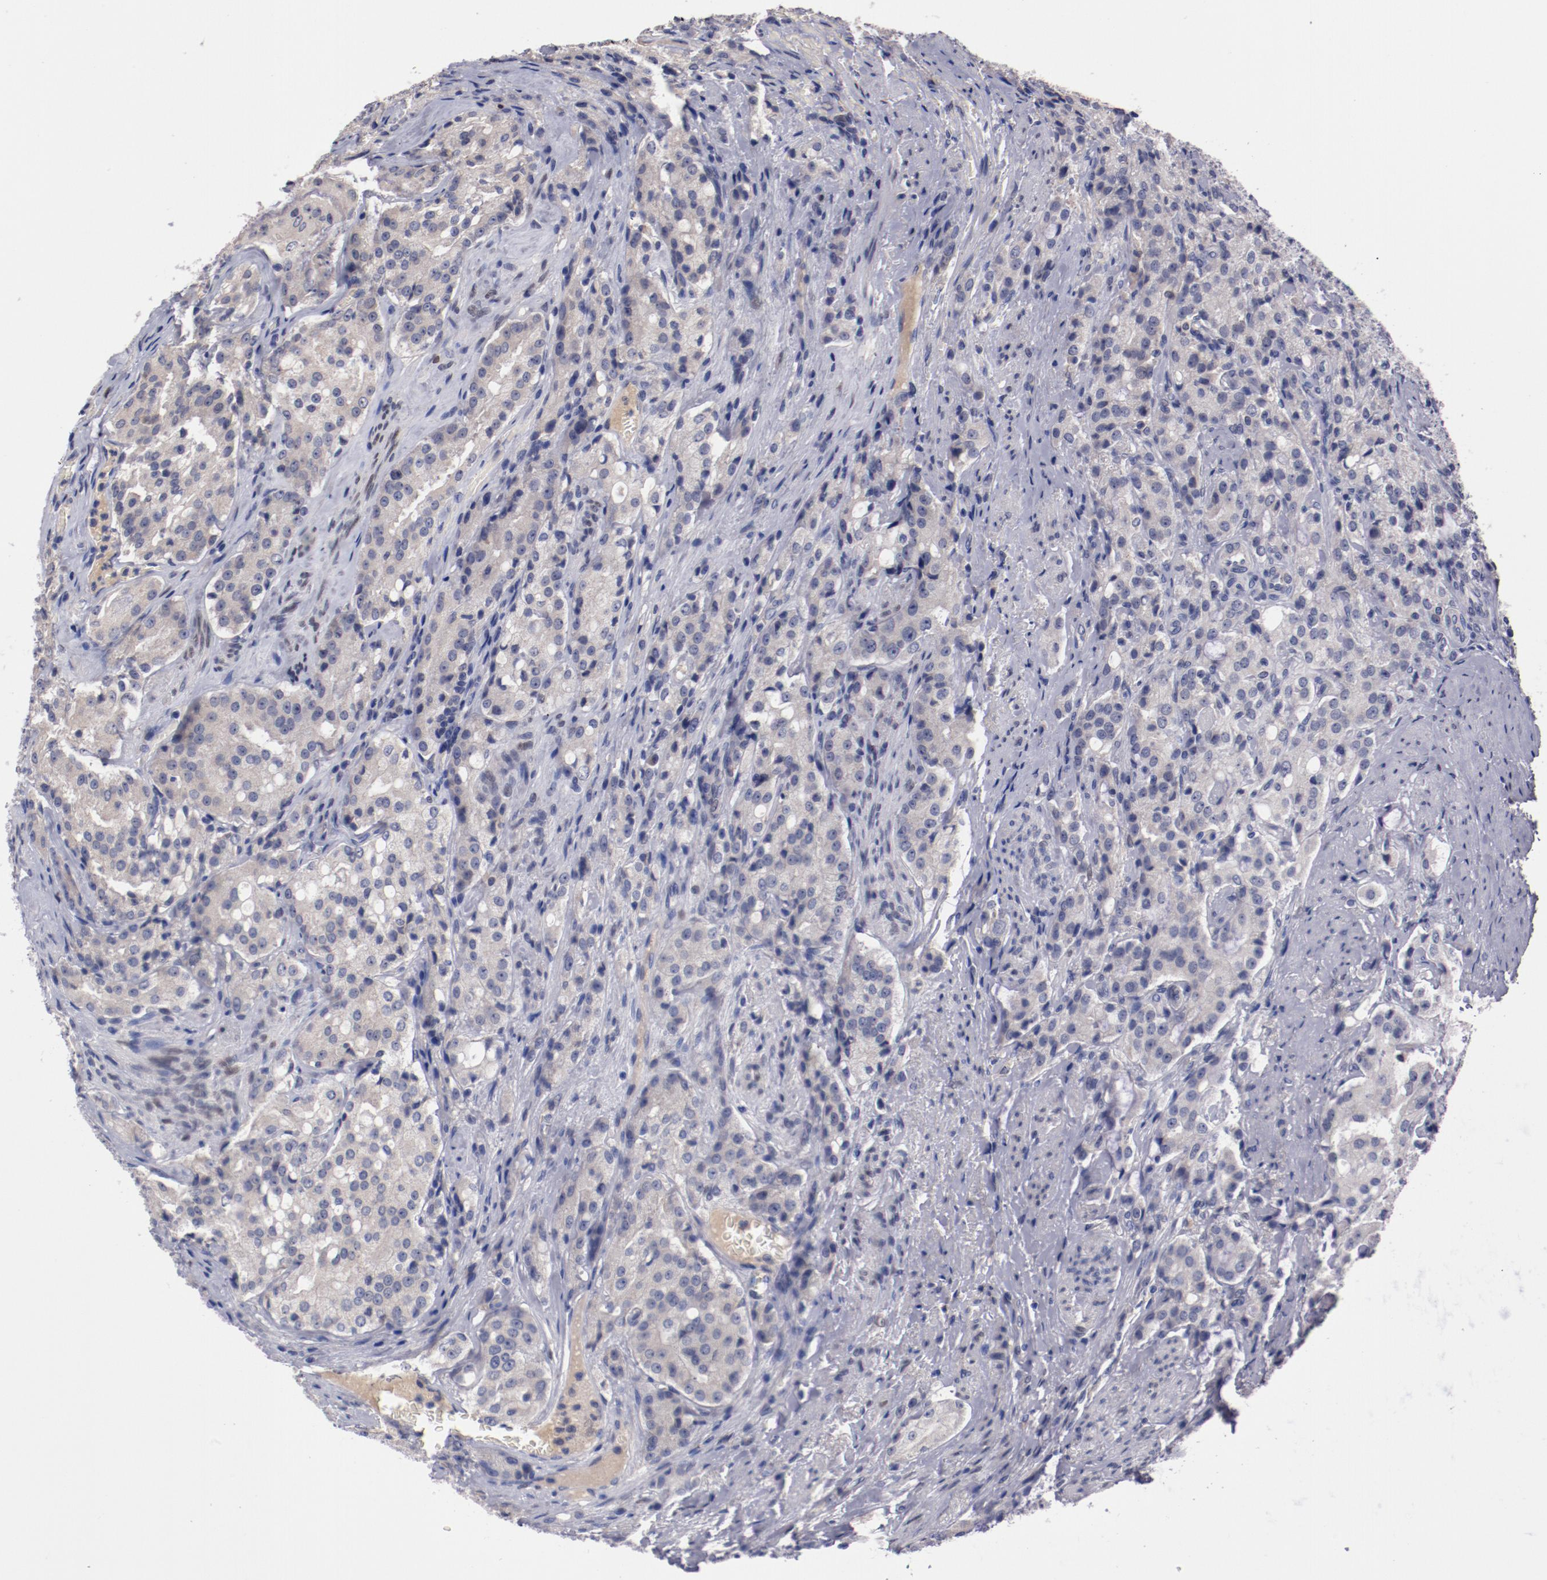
{"staining": {"intensity": "weak", "quantity": "25%-75%", "location": "cytoplasmic/membranous"}, "tissue": "prostate cancer", "cell_type": "Tumor cells", "image_type": "cancer", "snomed": [{"axis": "morphology", "description": "Adenocarcinoma, Medium grade"}, {"axis": "topography", "description": "Prostate"}], "caption": "Immunohistochemical staining of prostate cancer (medium-grade adenocarcinoma) demonstrates weak cytoplasmic/membranous protein staining in approximately 25%-75% of tumor cells. The staining is performed using DAB brown chromogen to label protein expression. The nuclei are counter-stained blue using hematoxylin.", "gene": "FAM81A", "patient": {"sex": "male", "age": 72}}